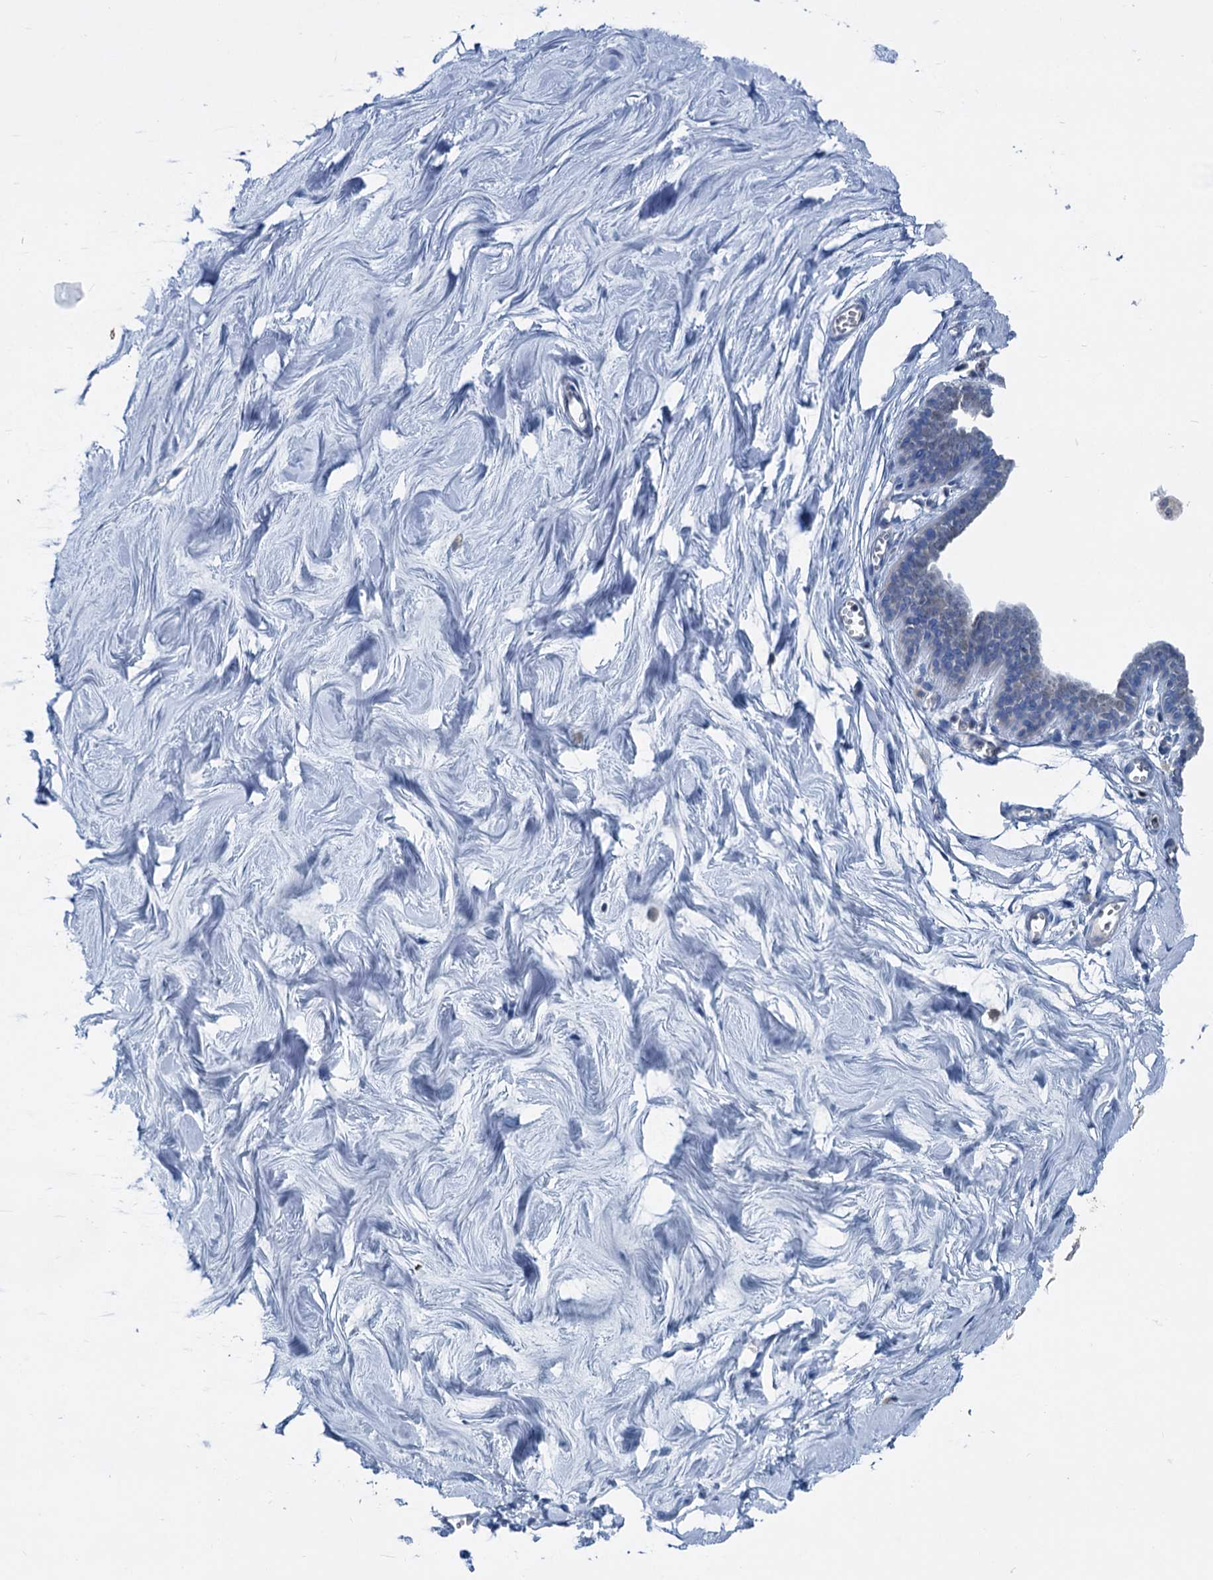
{"staining": {"intensity": "negative", "quantity": "none", "location": "none"}, "tissue": "breast", "cell_type": "Adipocytes", "image_type": "normal", "snomed": [{"axis": "morphology", "description": "Normal tissue, NOS"}, {"axis": "topography", "description": "Breast"}], "caption": "IHC micrograph of benign breast: breast stained with DAB demonstrates no significant protein positivity in adipocytes. The staining was performed using DAB to visualize the protein expression in brown, while the nuclei were stained in blue with hematoxylin (Magnification: 20x).", "gene": "ELP4", "patient": {"sex": "female", "age": 27}}